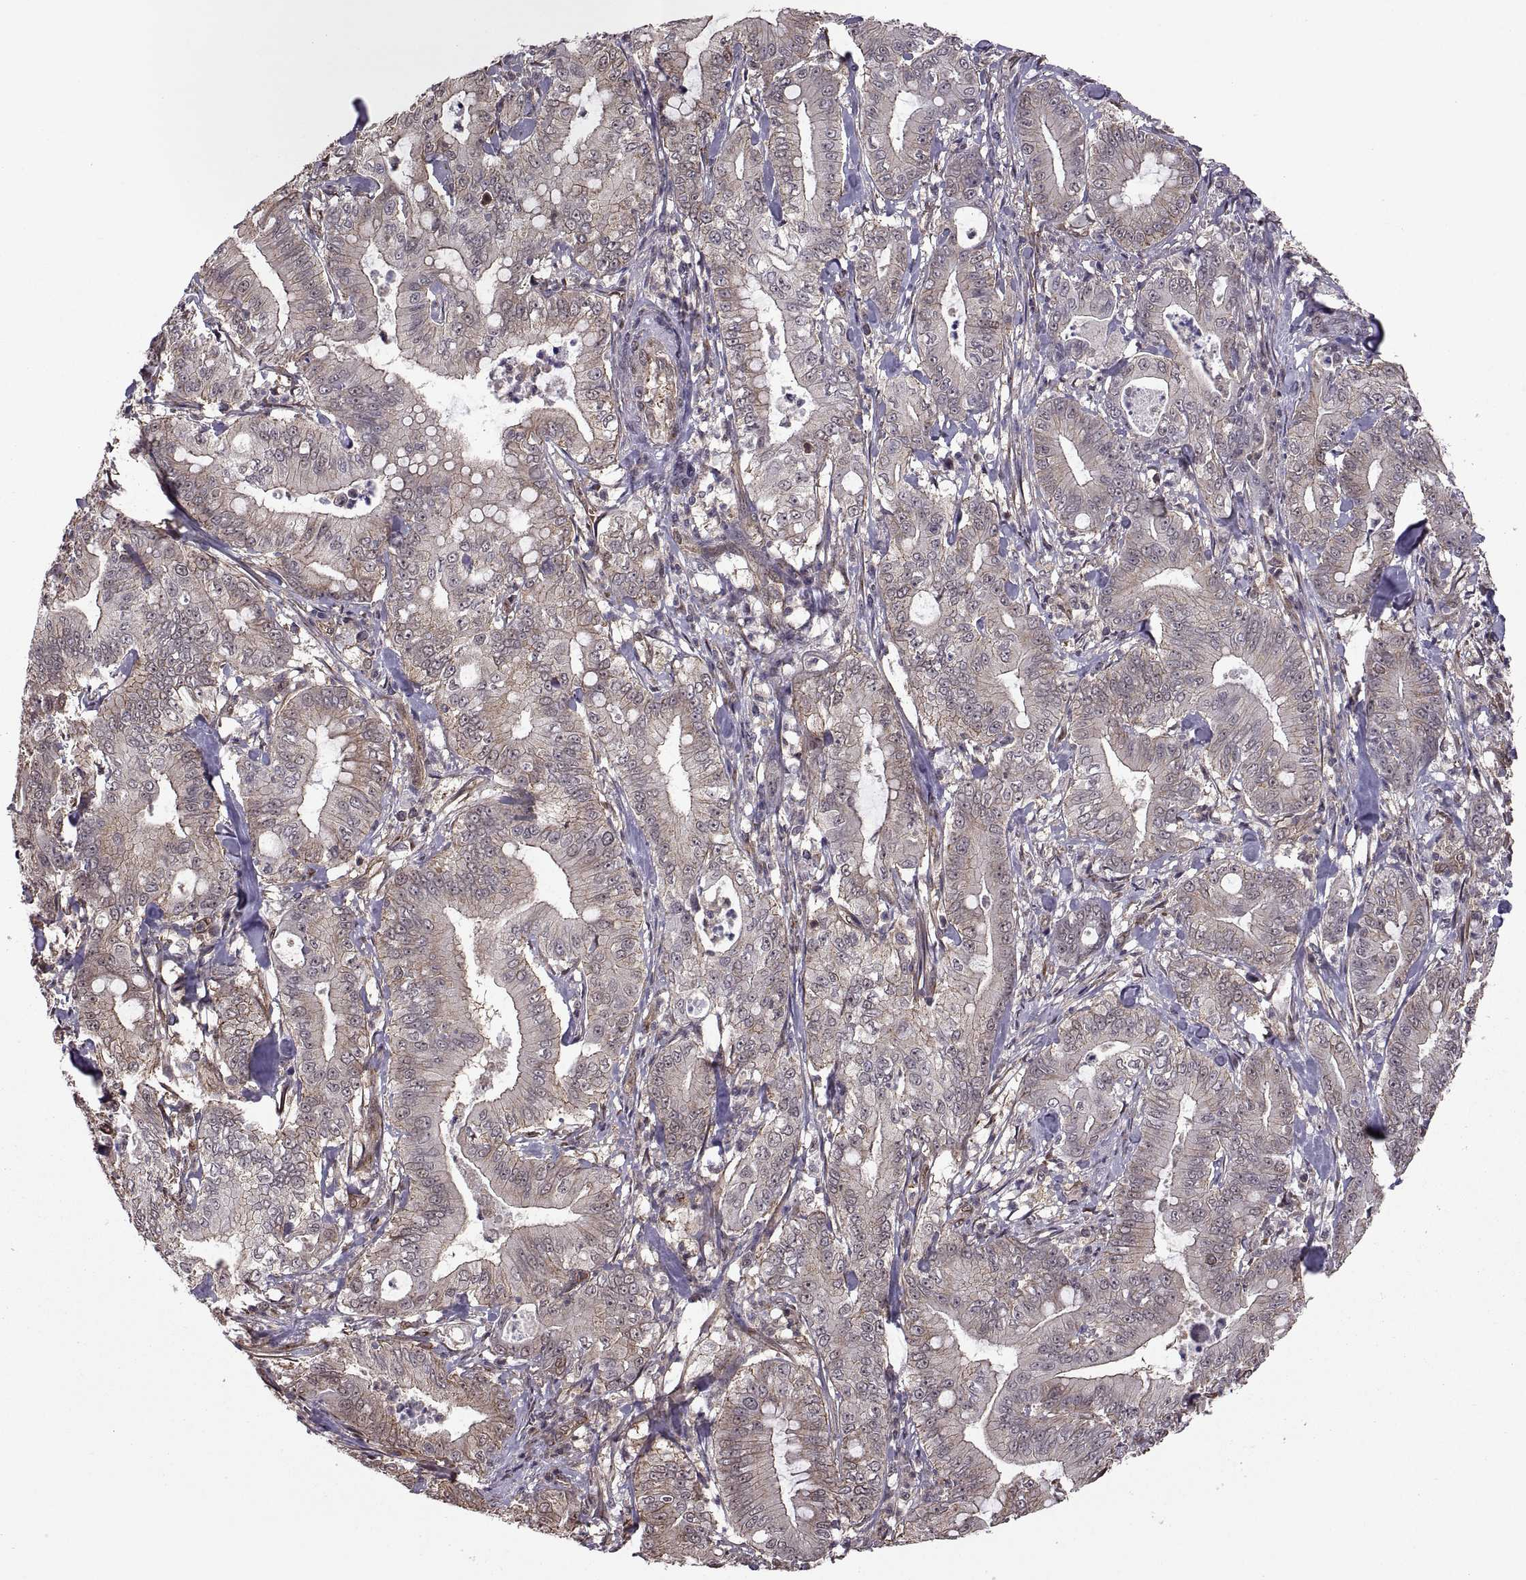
{"staining": {"intensity": "weak", "quantity": "25%-75%", "location": "cytoplasmic/membranous"}, "tissue": "pancreatic cancer", "cell_type": "Tumor cells", "image_type": "cancer", "snomed": [{"axis": "morphology", "description": "Adenocarcinoma, NOS"}, {"axis": "topography", "description": "Pancreas"}], "caption": "Immunohistochemical staining of pancreatic cancer (adenocarcinoma) shows weak cytoplasmic/membranous protein positivity in about 25%-75% of tumor cells.", "gene": "ARRB1", "patient": {"sex": "male", "age": 71}}